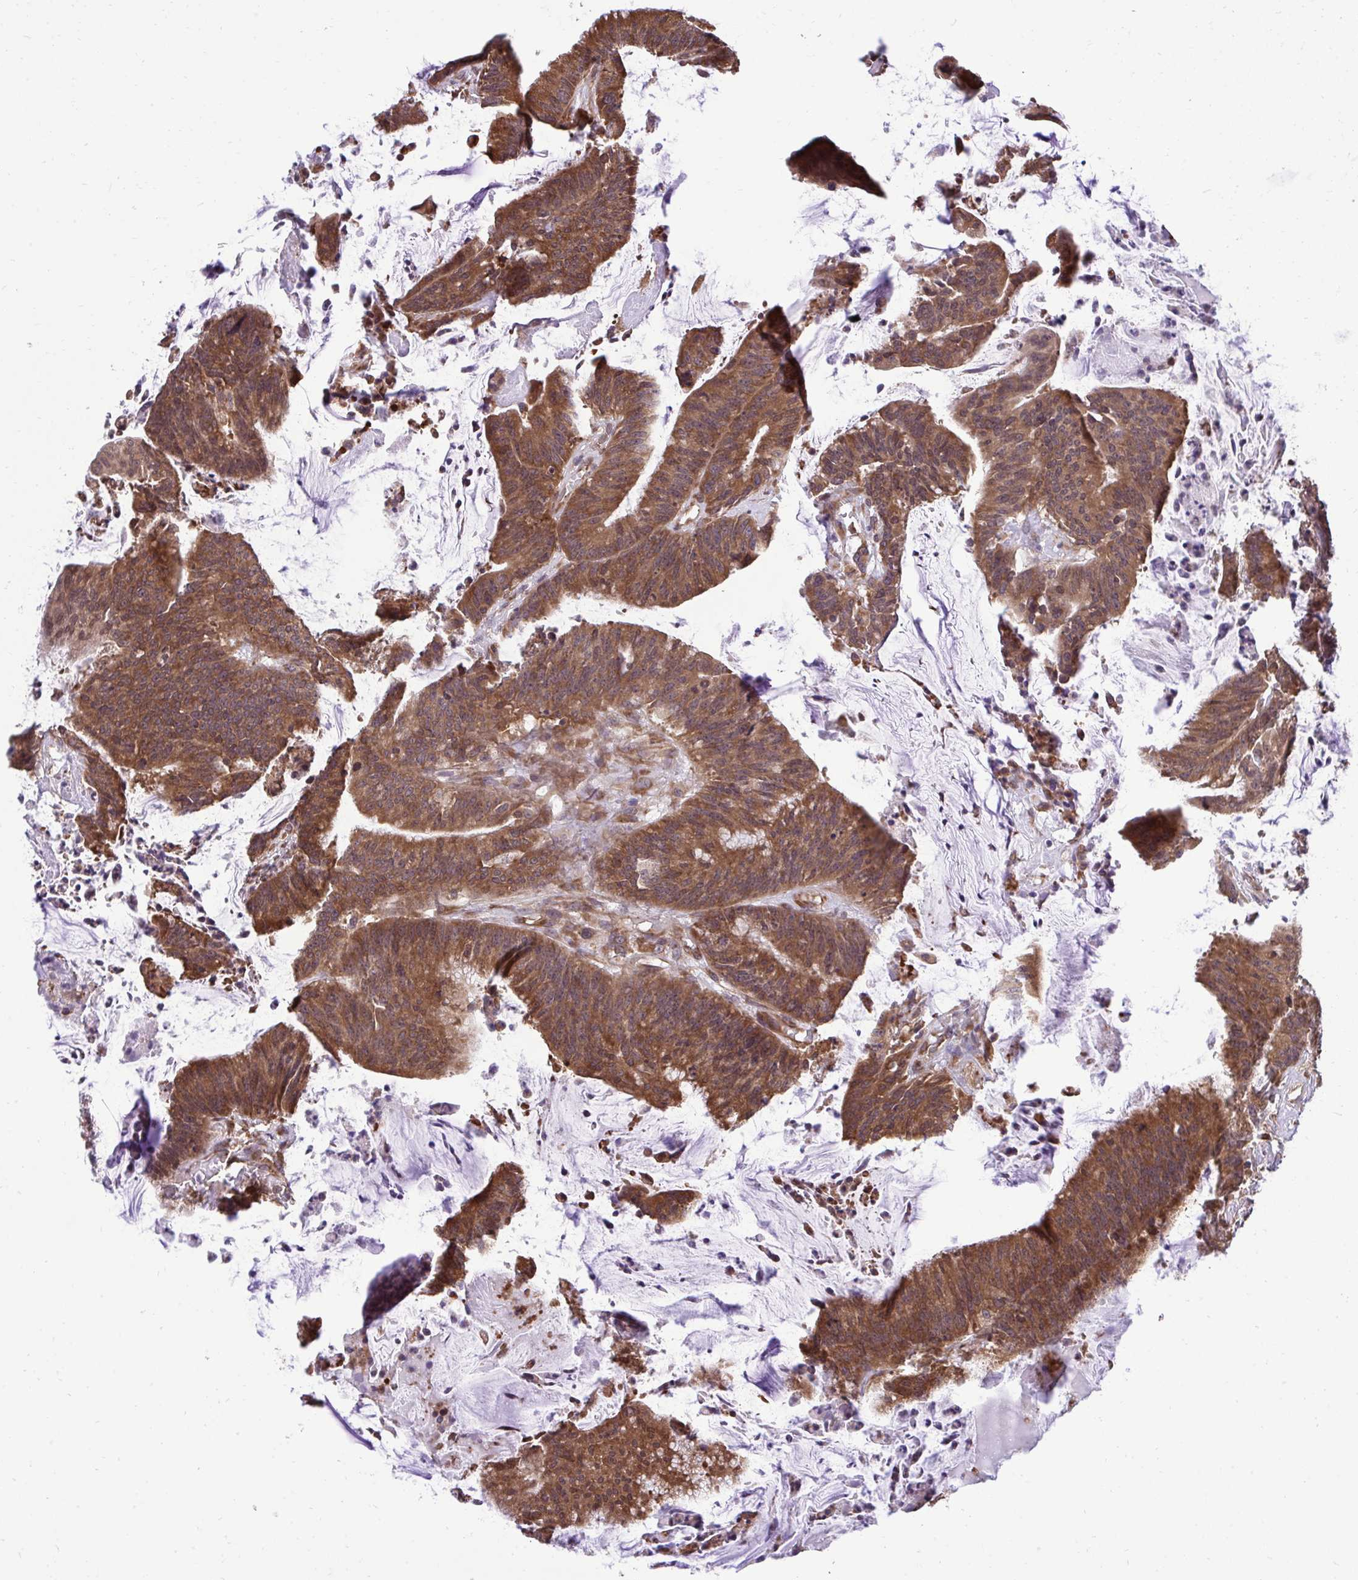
{"staining": {"intensity": "strong", "quantity": ">75%", "location": "cytoplasmic/membranous"}, "tissue": "colorectal cancer", "cell_type": "Tumor cells", "image_type": "cancer", "snomed": [{"axis": "morphology", "description": "Adenocarcinoma, NOS"}, {"axis": "topography", "description": "Colon"}], "caption": "IHC of colorectal cancer (adenocarcinoma) displays high levels of strong cytoplasmic/membranous staining in approximately >75% of tumor cells. Immunohistochemistry stains the protein of interest in brown and the nuclei are stained blue.", "gene": "RPS15", "patient": {"sex": "female", "age": 78}}